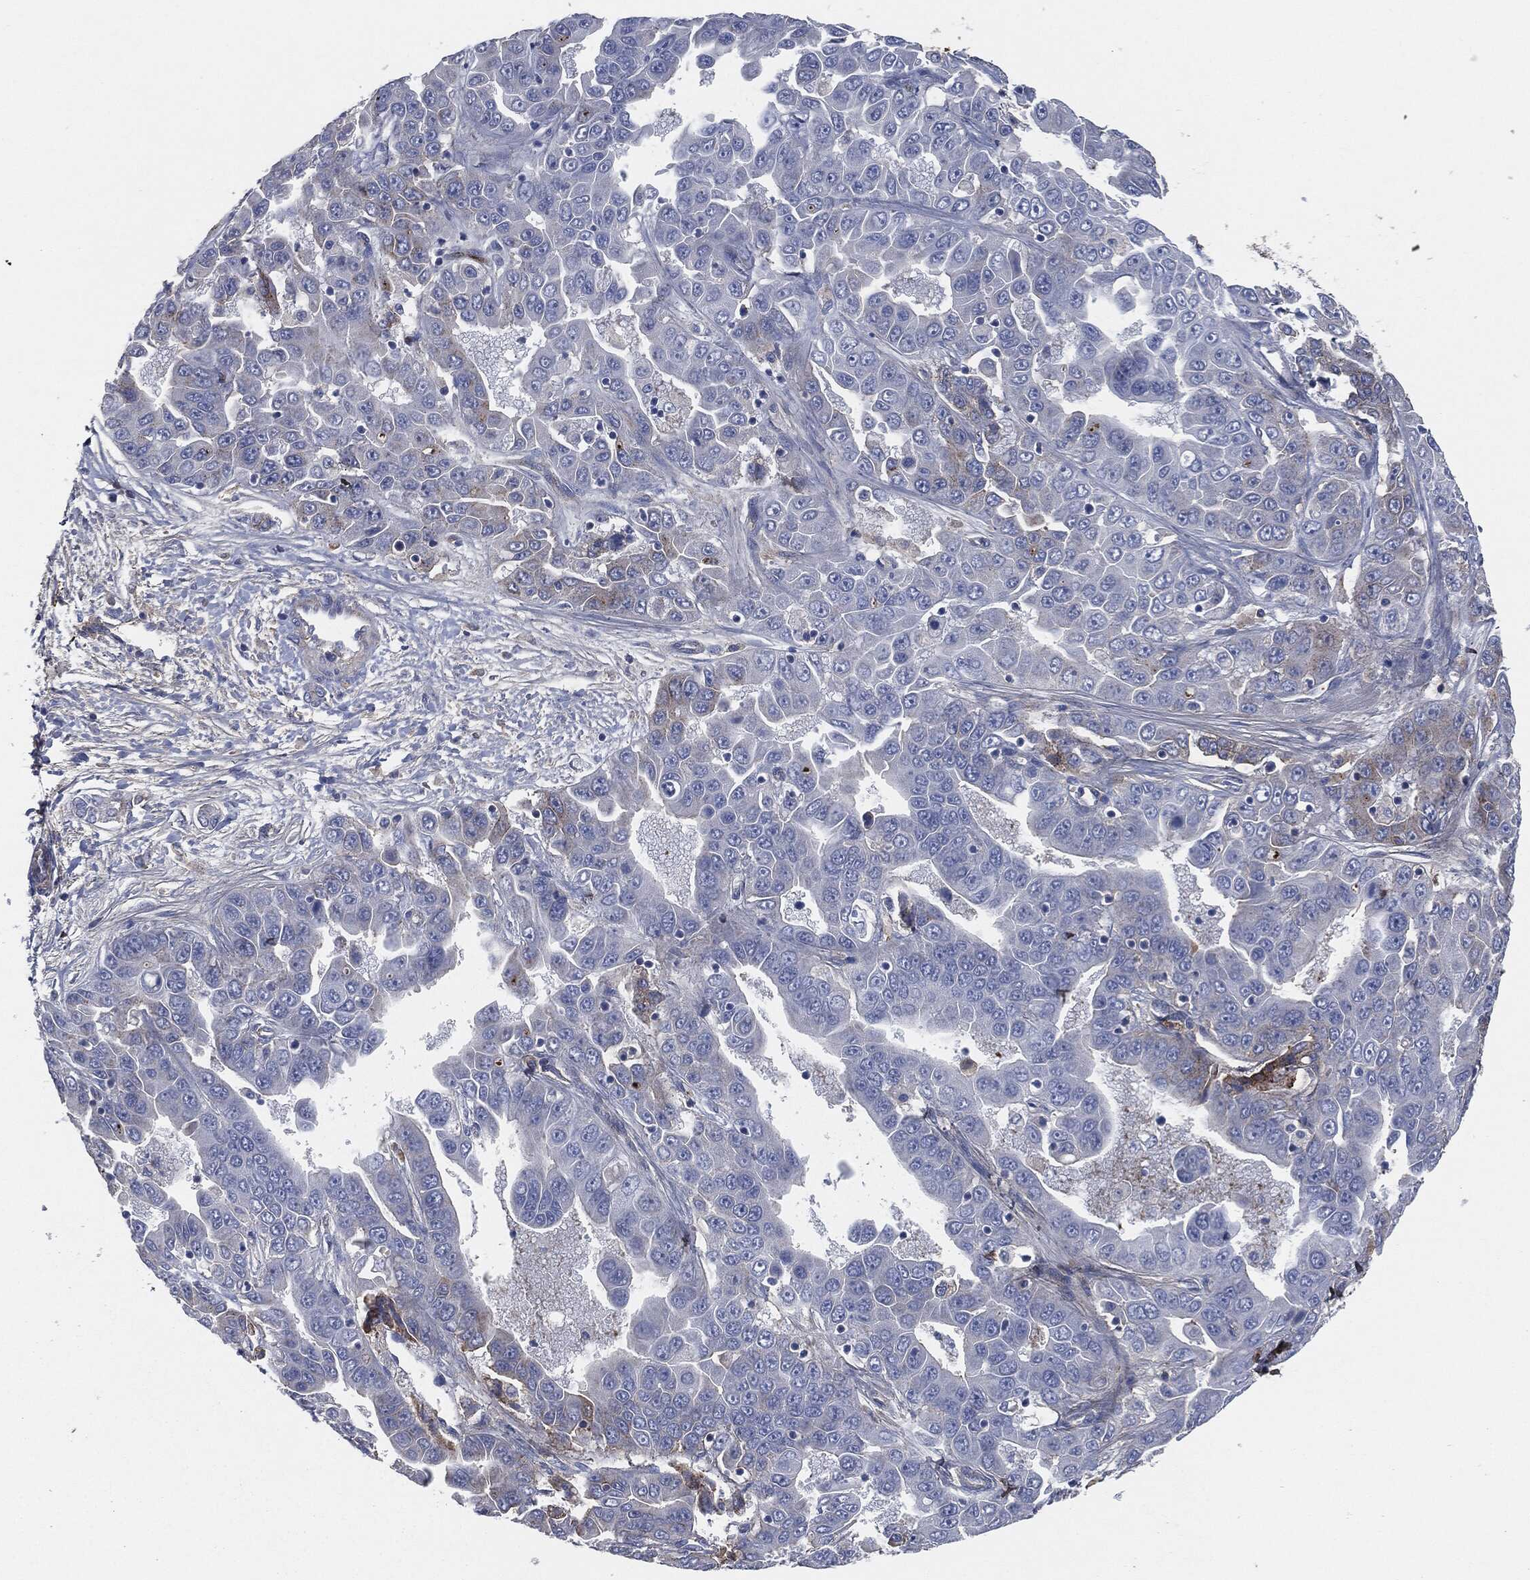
{"staining": {"intensity": "moderate", "quantity": "<25%", "location": "cytoplasmic/membranous"}, "tissue": "liver cancer", "cell_type": "Tumor cells", "image_type": "cancer", "snomed": [{"axis": "morphology", "description": "Cholangiocarcinoma"}, {"axis": "topography", "description": "Liver"}], "caption": "A brown stain labels moderate cytoplasmic/membranous positivity of a protein in human liver cancer (cholangiocarcinoma) tumor cells.", "gene": "APOB", "patient": {"sex": "female", "age": 52}}